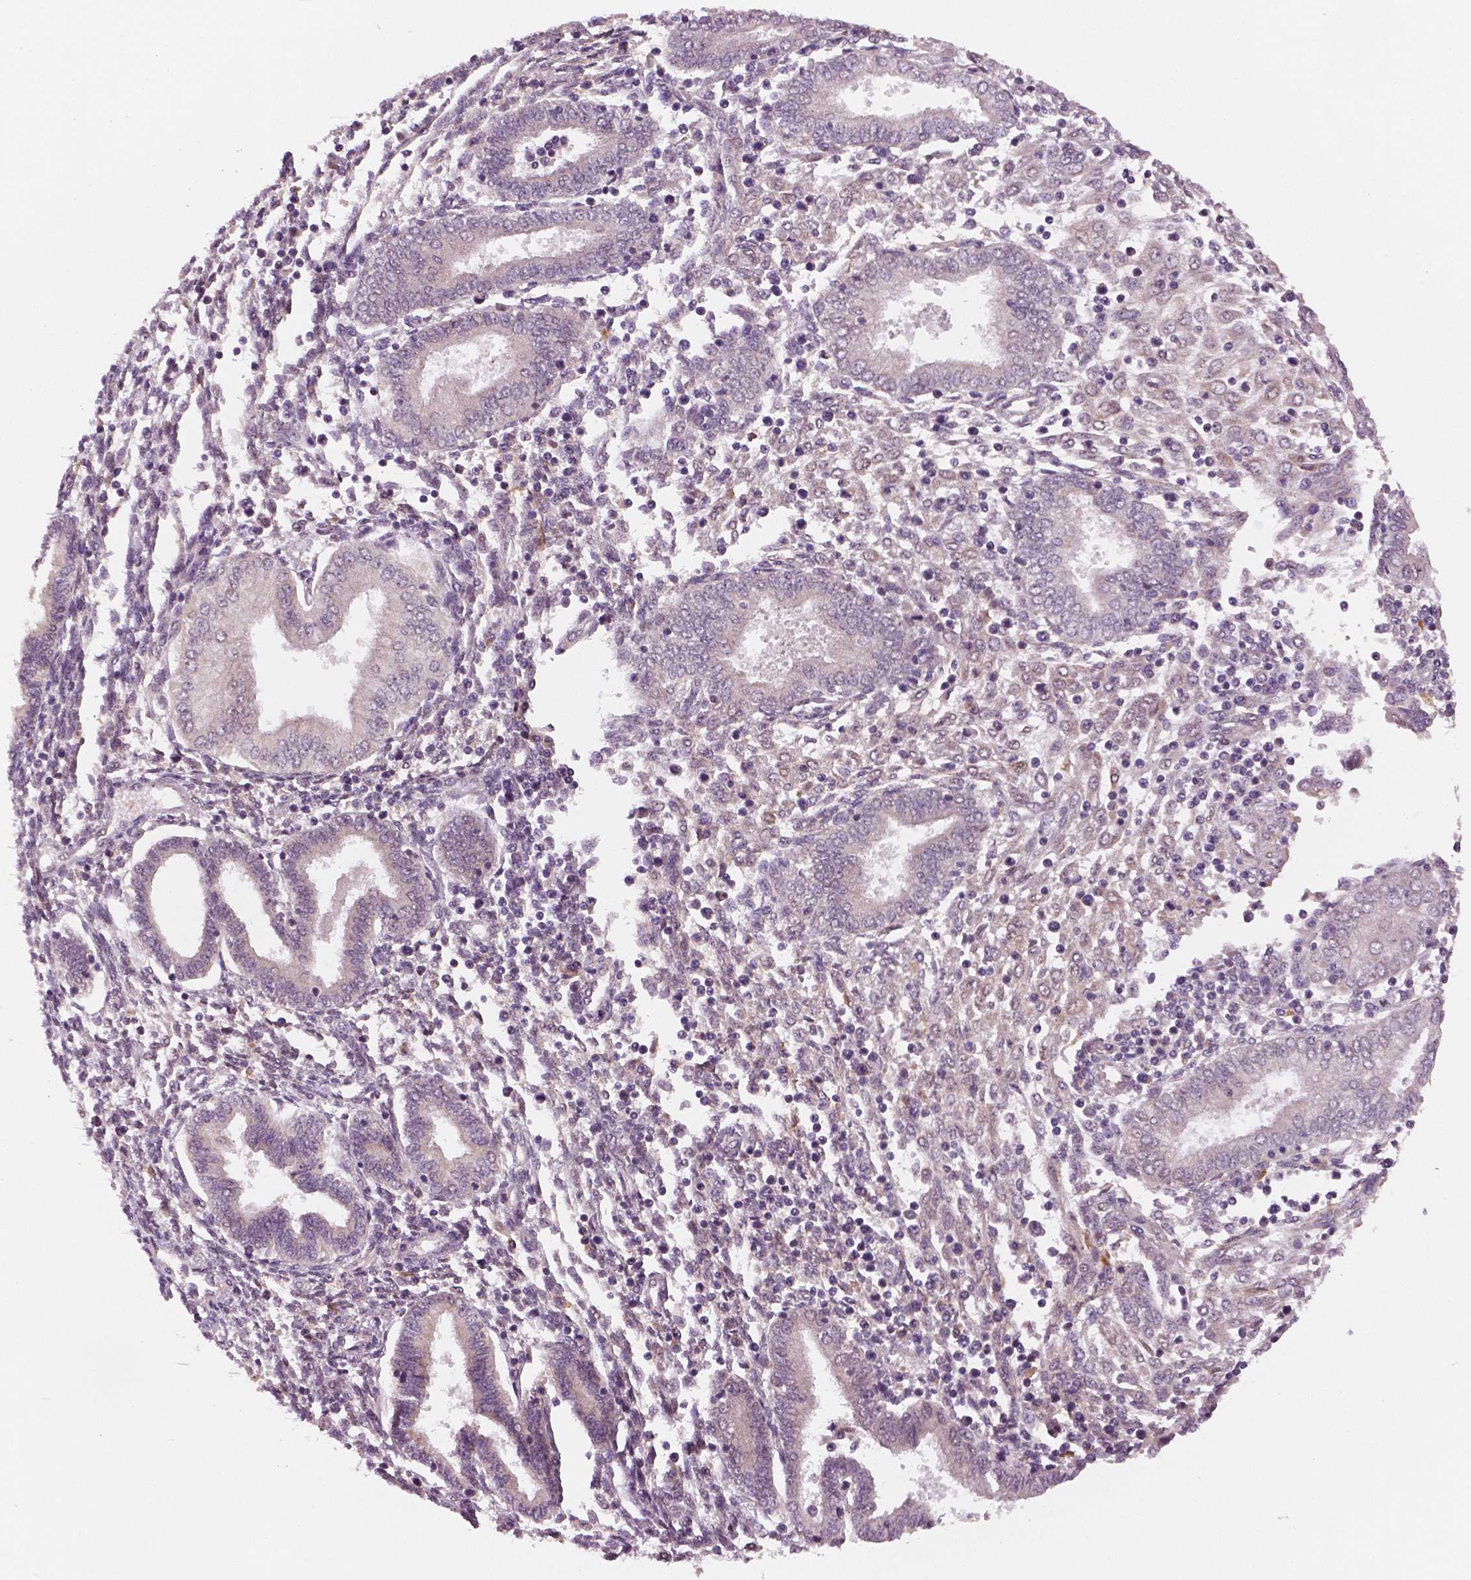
{"staining": {"intensity": "negative", "quantity": "none", "location": "none"}, "tissue": "endometrium", "cell_type": "Cells in endometrial stroma", "image_type": "normal", "snomed": [{"axis": "morphology", "description": "Normal tissue, NOS"}, {"axis": "topography", "description": "Endometrium"}], "caption": "This is a image of immunohistochemistry staining of unremarkable endometrium, which shows no expression in cells in endometrial stroma.", "gene": "STAT3", "patient": {"sex": "female", "age": 42}}